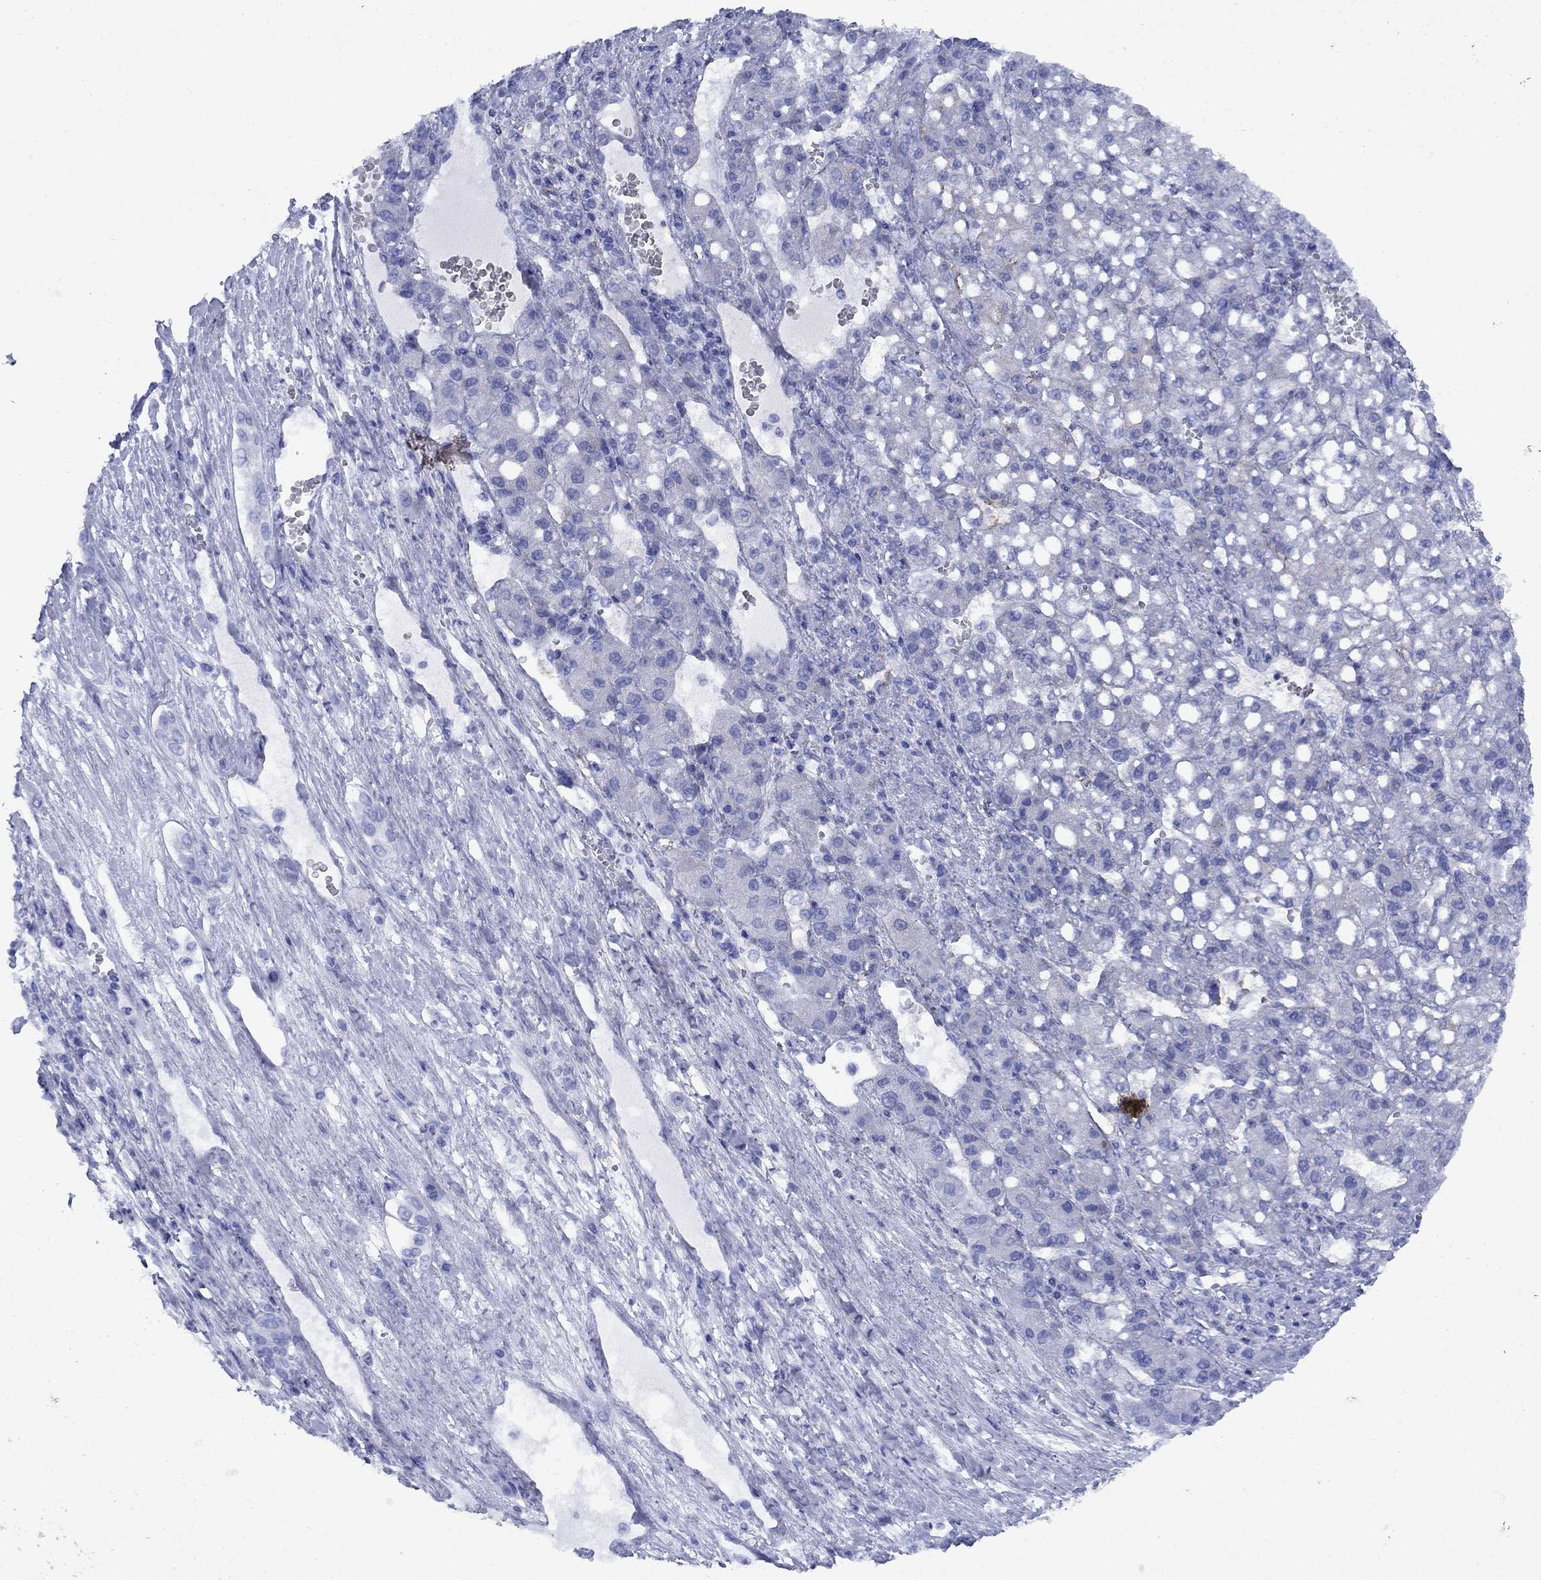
{"staining": {"intensity": "negative", "quantity": "none", "location": "none"}, "tissue": "liver cancer", "cell_type": "Tumor cells", "image_type": "cancer", "snomed": [{"axis": "morphology", "description": "Carcinoma, Hepatocellular, NOS"}, {"axis": "topography", "description": "Liver"}], "caption": "Liver cancer stained for a protein using immunohistochemistry shows no staining tumor cells.", "gene": "STAB2", "patient": {"sex": "female", "age": 65}}